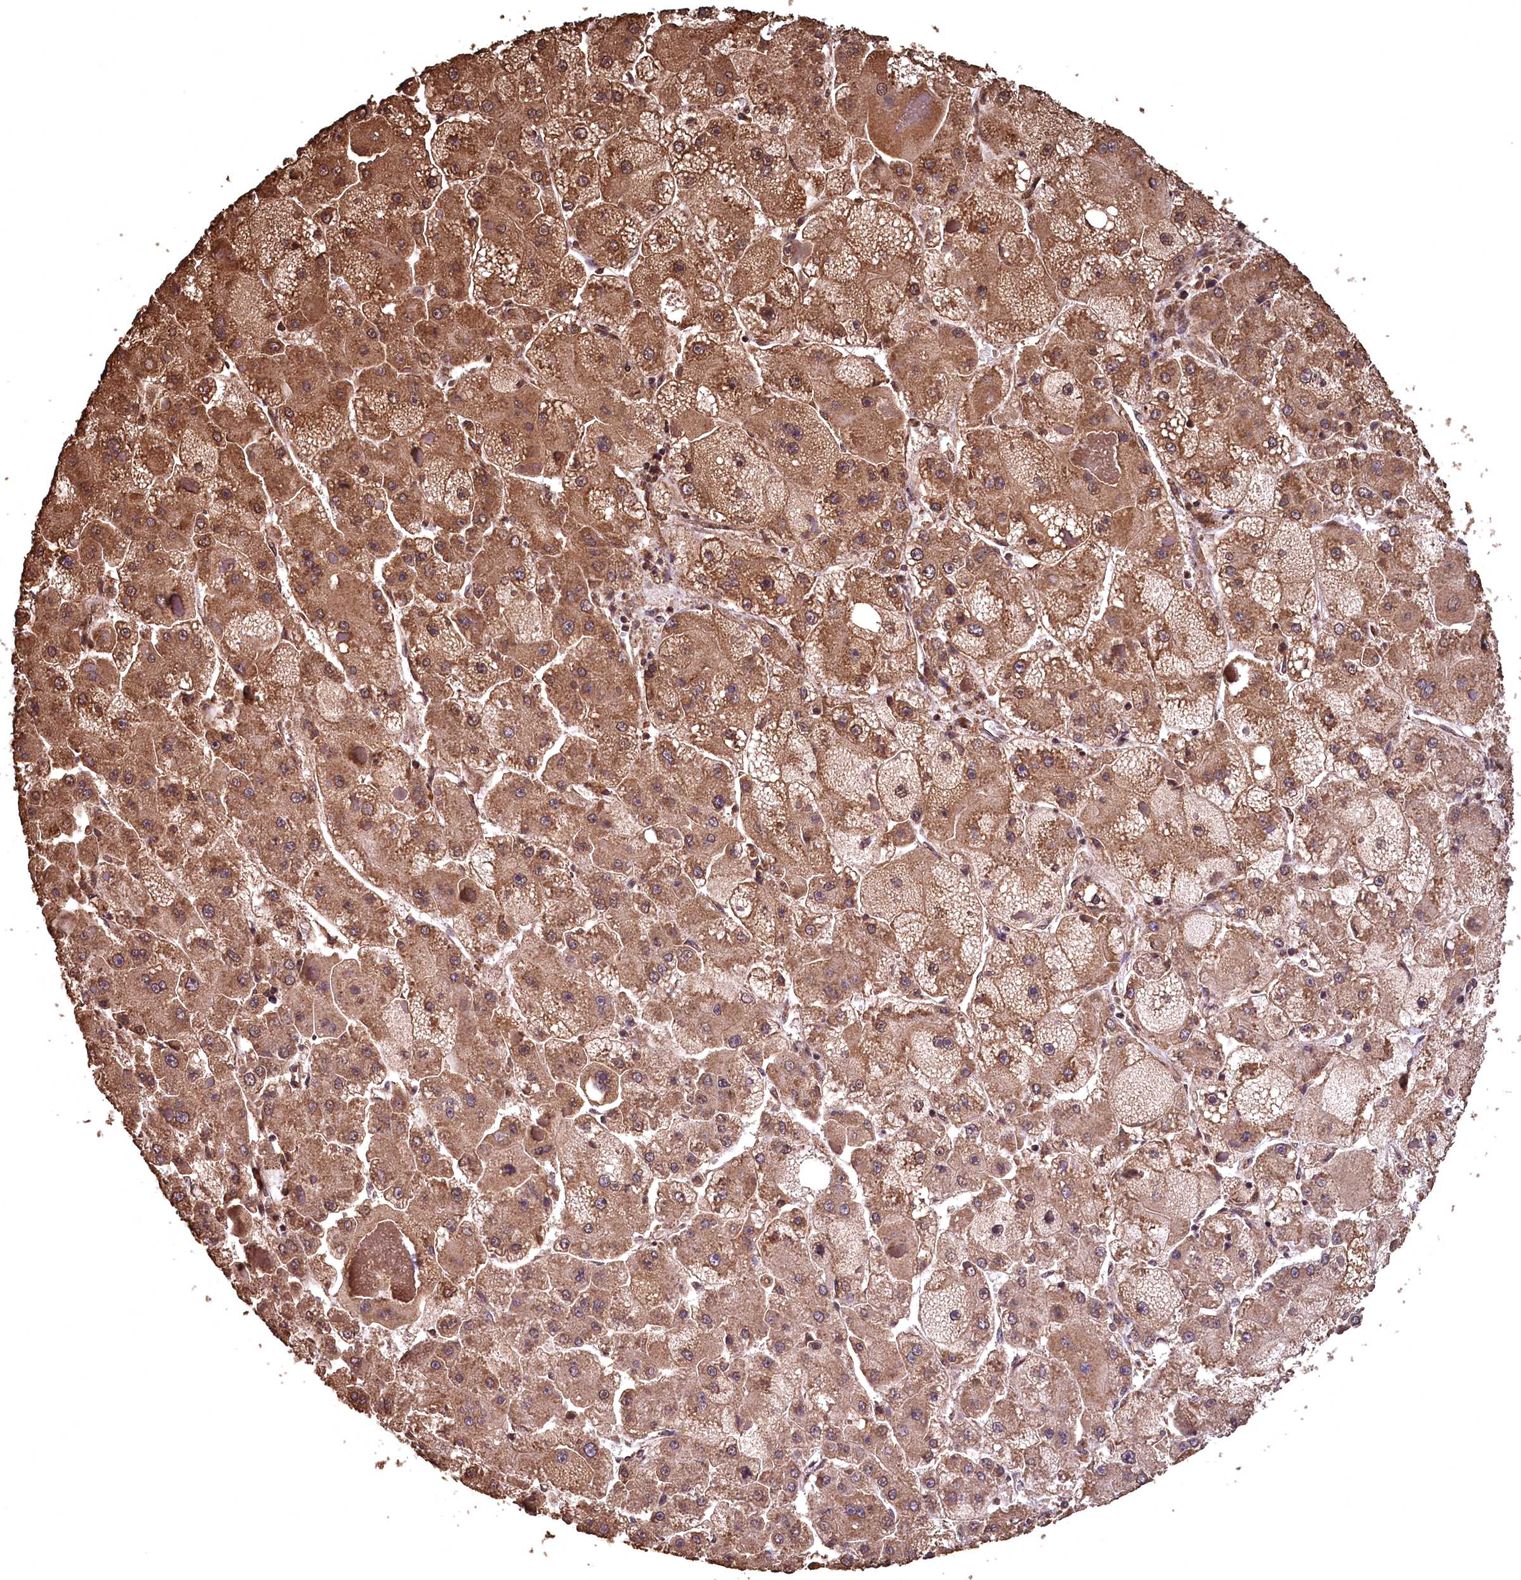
{"staining": {"intensity": "moderate", "quantity": ">75%", "location": "cytoplasmic/membranous"}, "tissue": "liver cancer", "cell_type": "Tumor cells", "image_type": "cancer", "snomed": [{"axis": "morphology", "description": "Carcinoma, Hepatocellular, NOS"}, {"axis": "topography", "description": "Liver"}], "caption": "Immunohistochemical staining of liver cancer (hepatocellular carcinoma) demonstrates moderate cytoplasmic/membranous protein staining in approximately >75% of tumor cells. (brown staining indicates protein expression, while blue staining denotes nuclei).", "gene": "CEP57L1", "patient": {"sex": "female", "age": 73}}